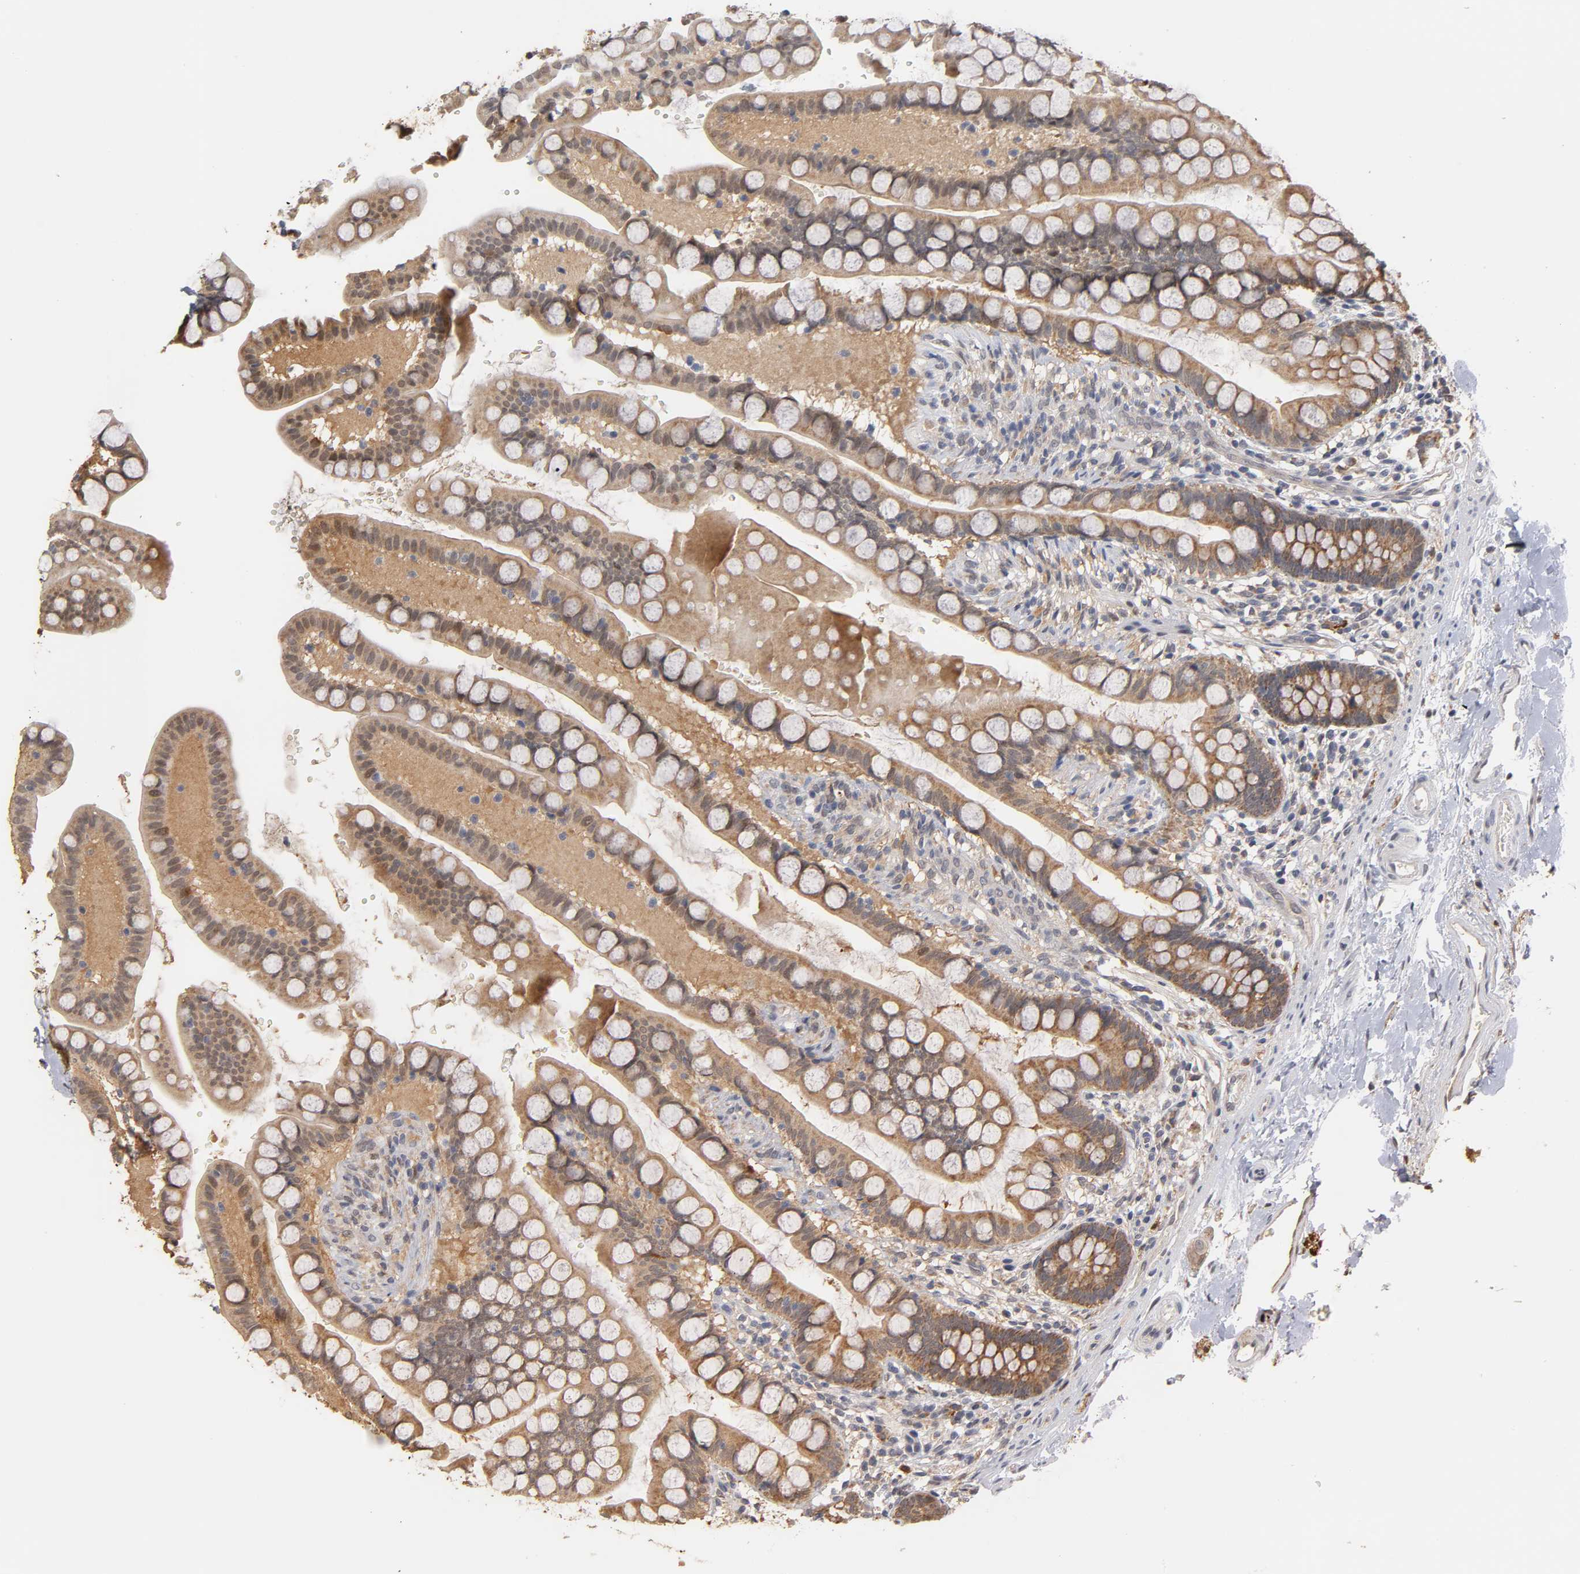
{"staining": {"intensity": "moderate", "quantity": ">75%", "location": "cytoplasmic/membranous,nuclear"}, "tissue": "small intestine", "cell_type": "Glandular cells", "image_type": "normal", "snomed": [{"axis": "morphology", "description": "Normal tissue, NOS"}, {"axis": "topography", "description": "Small intestine"}], "caption": "High-power microscopy captured an immunohistochemistry photomicrograph of benign small intestine, revealing moderate cytoplasmic/membranous,nuclear expression in approximately >75% of glandular cells.", "gene": "GSTZ1", "patient": {"sex": "female", "age": 58}}